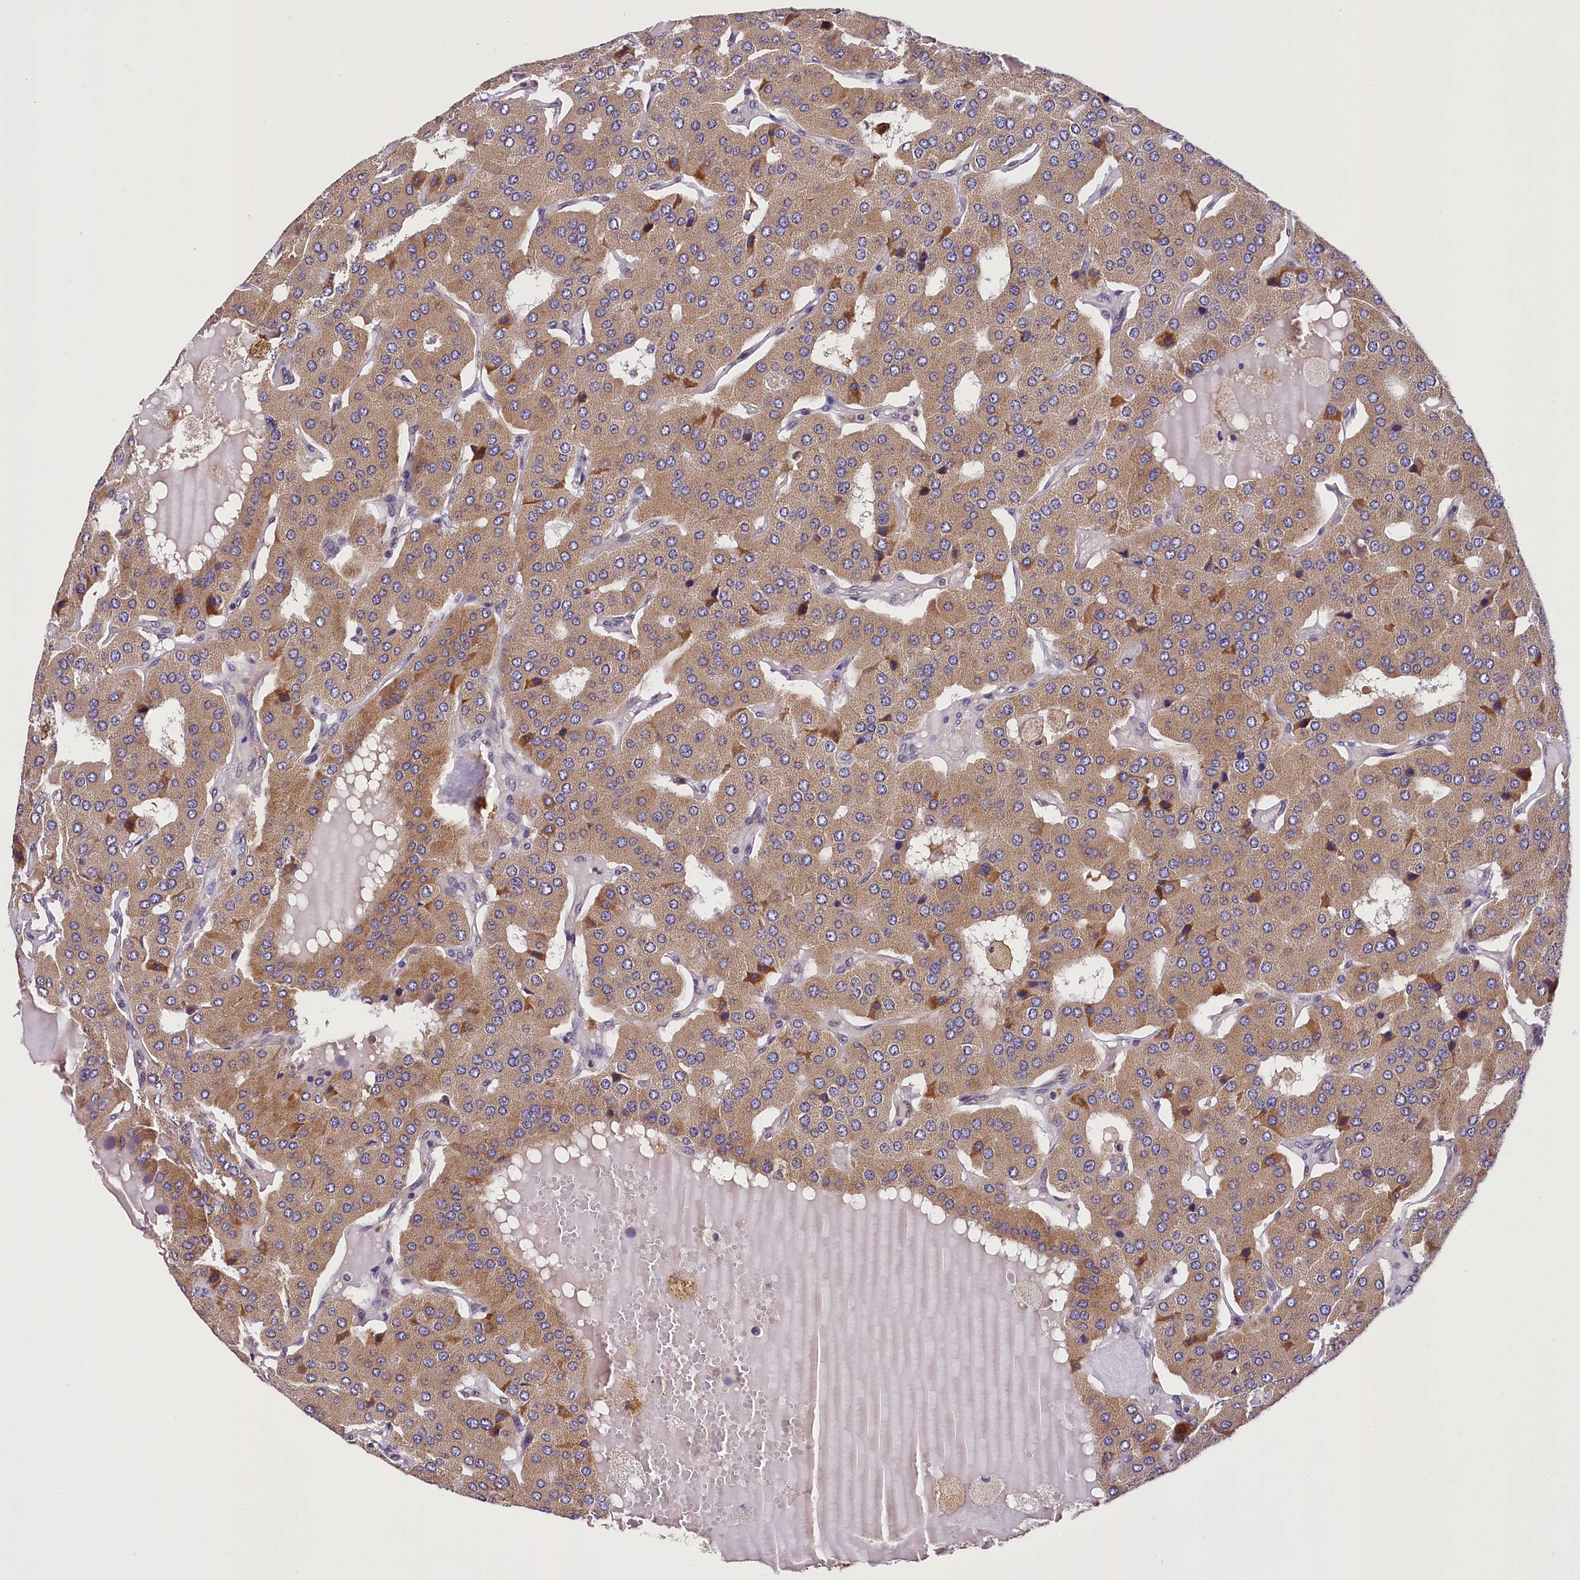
{"staining": {"intensity": "moderate", "quantity": ">75%", "location": "cytoplasmic/membranous"}, "tissue": "parathyroid gland", "cell_type": "Glandular cells", "image_type": "normal", "snomed": [{"axis": "morphology", "description": "Normal tissue, NOS"}, {"axis": "morphology", "description": "Adenoma, NOS"}, {"axis": "topography", "description": "Parathyroid gland"}], "caption": "Protein expression analysis of benign human parathyroid gland reveals moderate cytoplasmic/membranous staining in about >75% of glandular cells.", "gene": "SUPV3L1", "patient": {"sex": "female", "age": 86}}